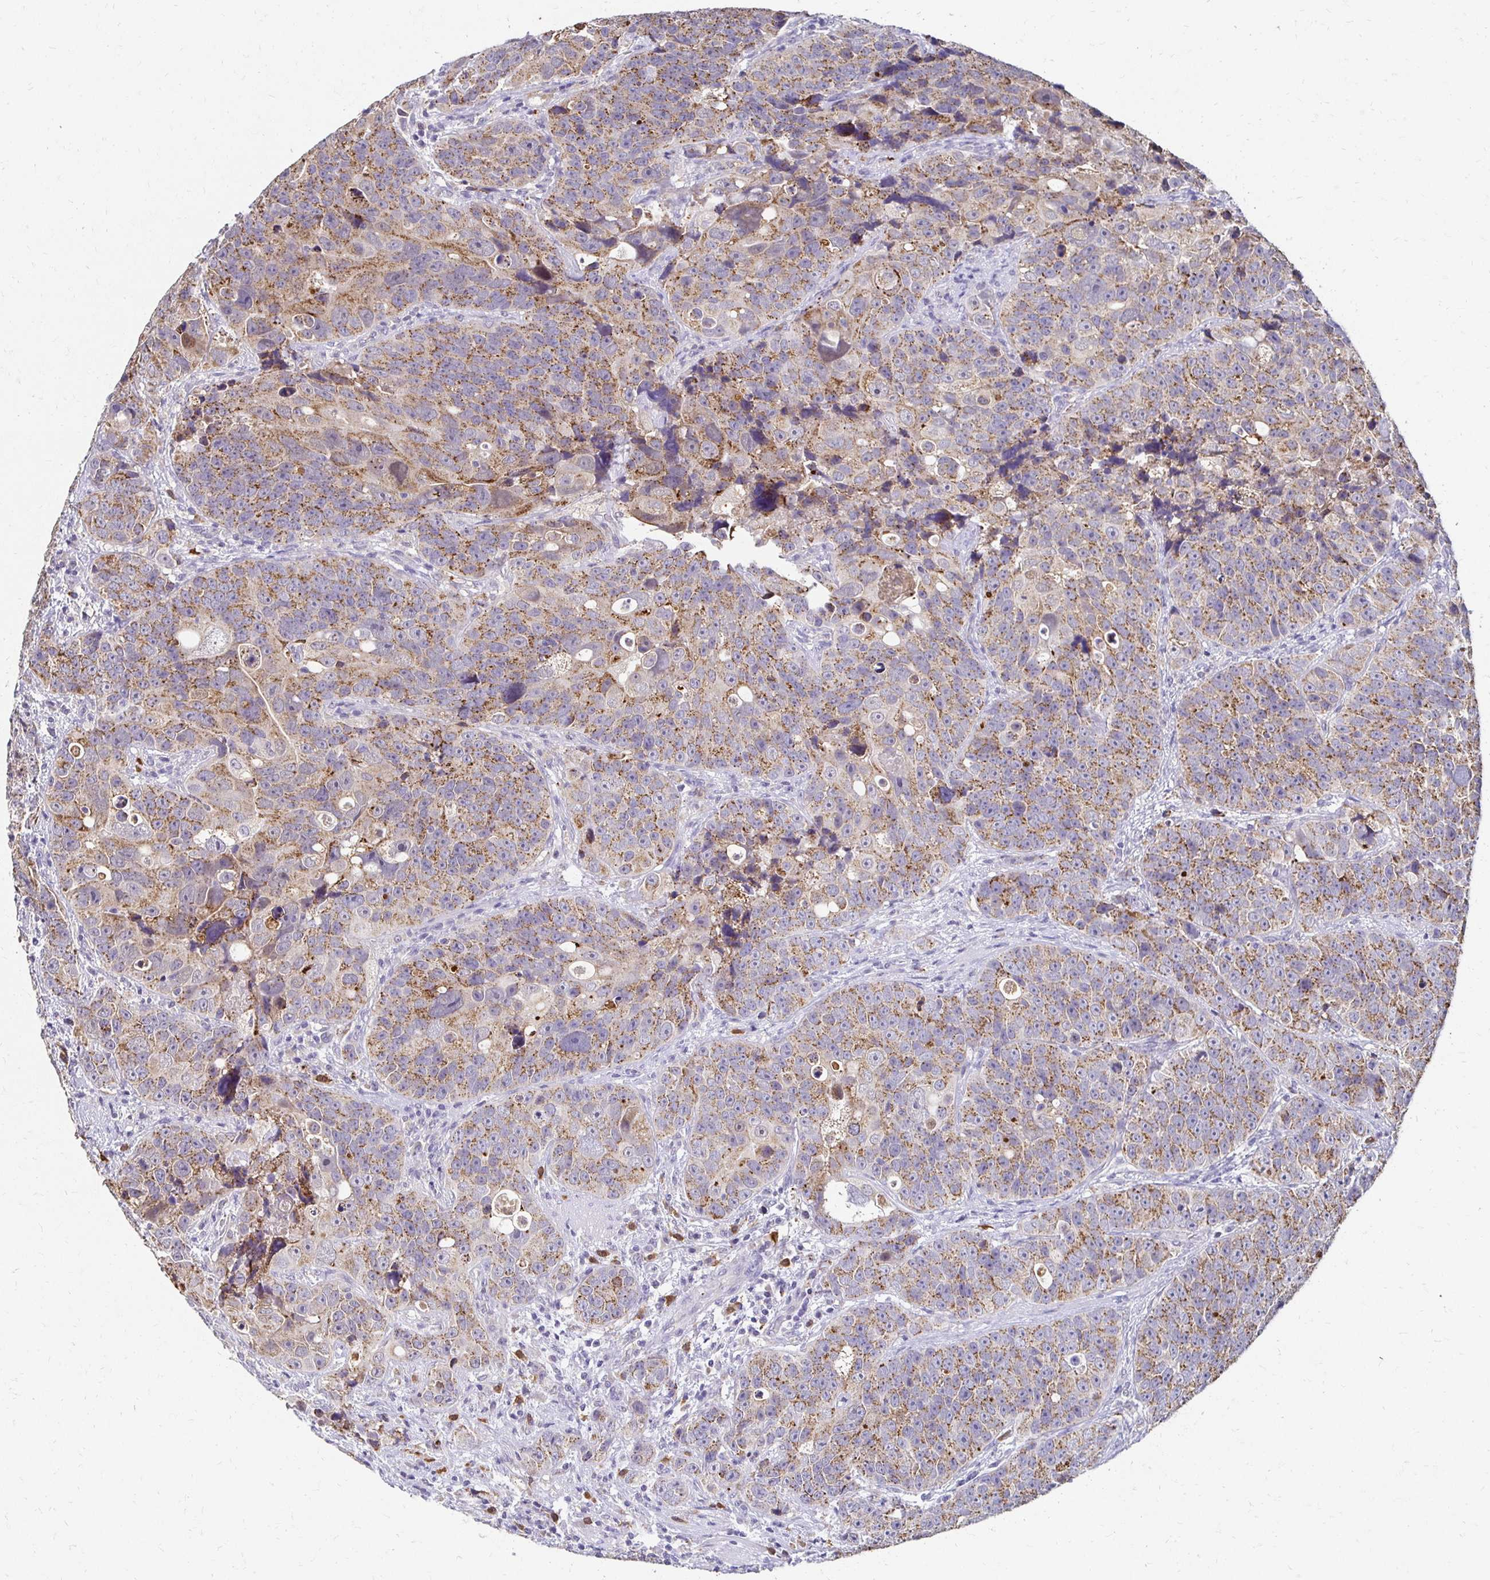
{"staining": {"intensity": "moderate", "quantity": ">75%", "location": "cytoplasmic/membranous"}, "tissue": "urothelial cancer", "cell_type": "Tumor cells", "image_type": "cancer", "snomed": [{"axis": "morphology", "description": "Urothelial carcinoma, NOS"}, {"axis": "topography", "description": "Urinary bladder"}], "caption": "A medium amount of moderate cytoplasmic/membranous staining is identified in approximately >75% of tumor cells in urothelial cancer tissue. The staining was performed using DAB (3,3'-diaminobenzidine), with brown indicating positive protein expression. Nuclei are stained blue with hematoxylin.", "gene": "GK2", "patient": {"sex": "male", "age": 52}}